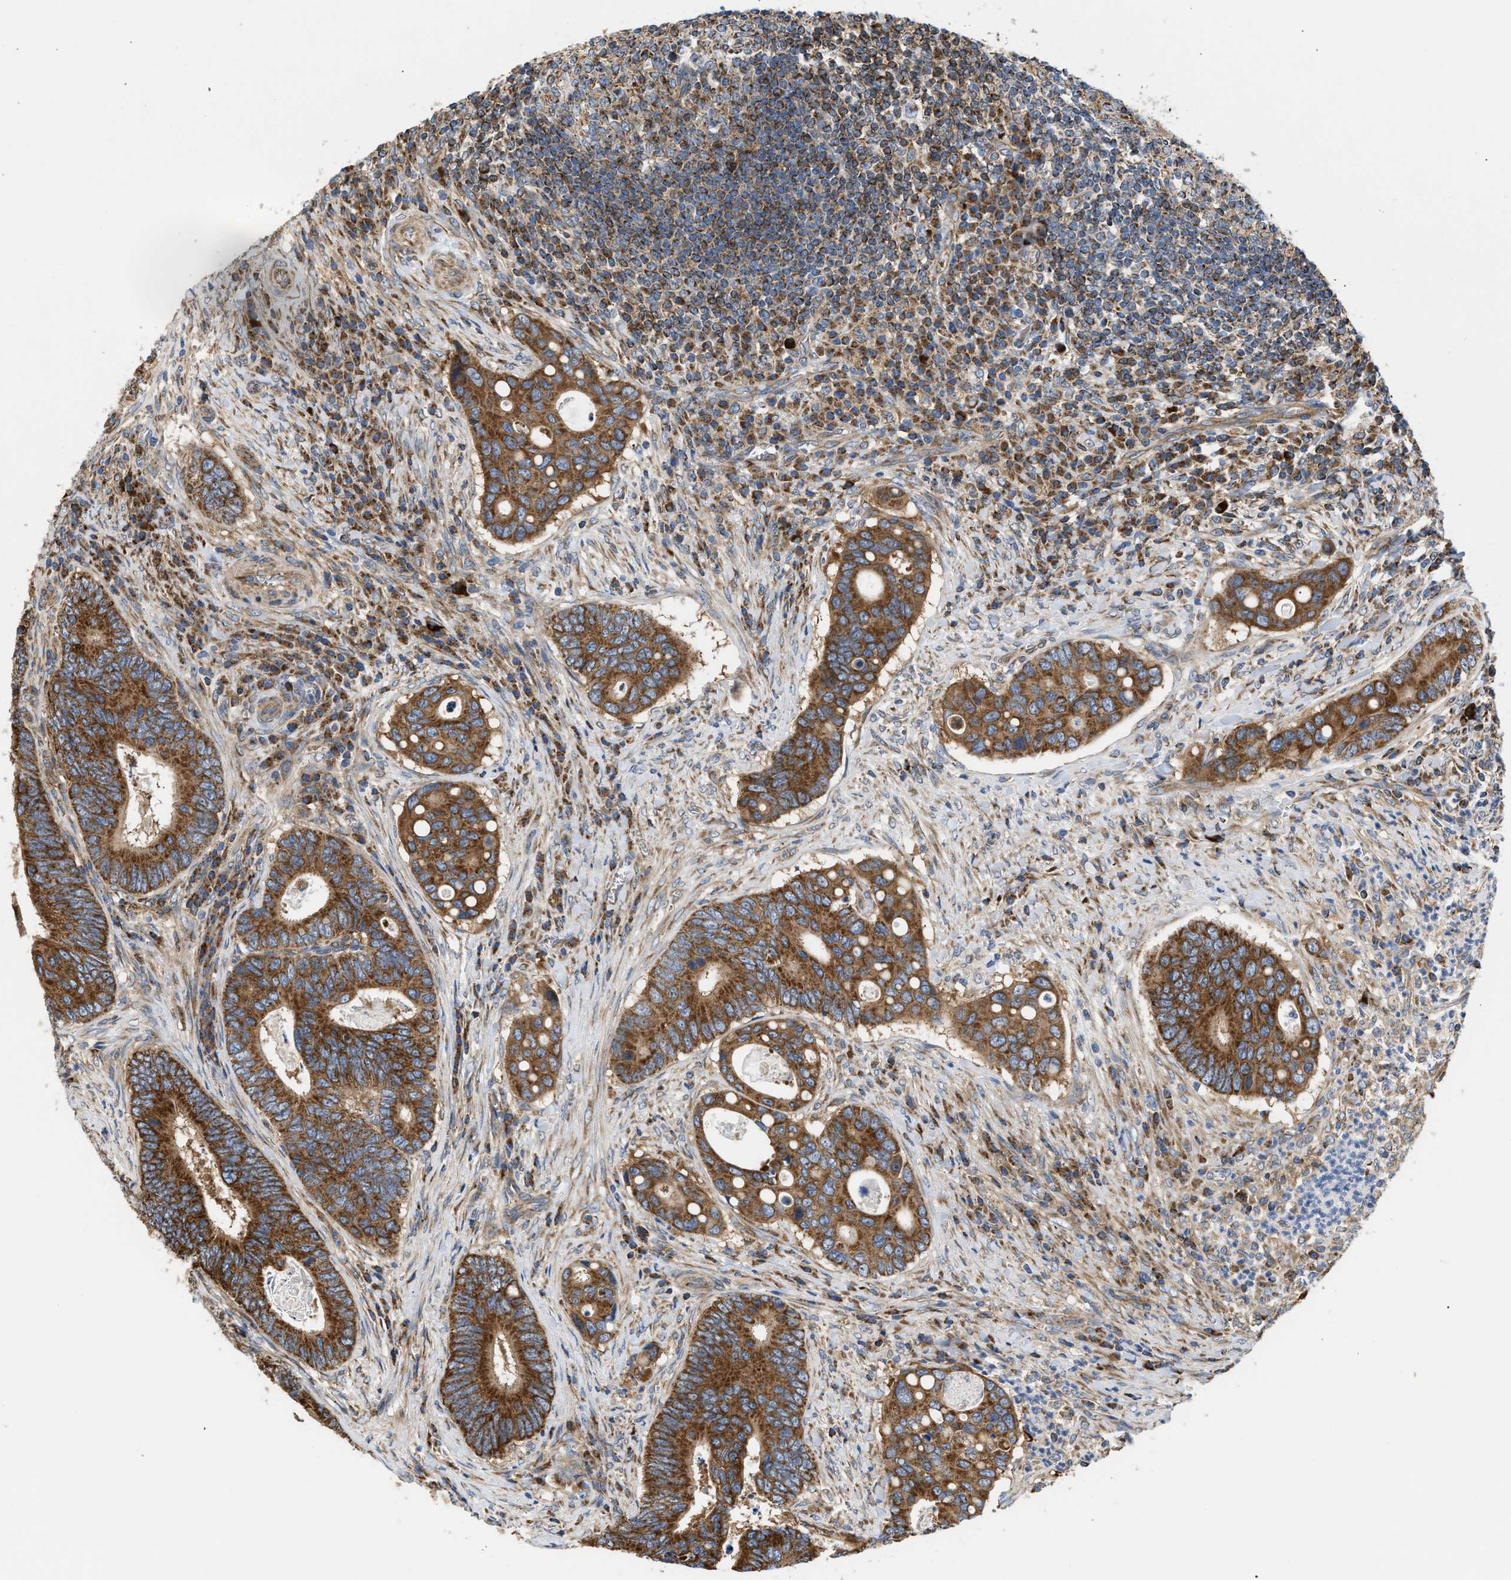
{"staining": {"intensity": "strong", "quantity": ">75%", "location": "cytoplasmic/membranous"}, "tissue": "colorectal cancer", "cell_type": "Tumor cells", "image_type": "cancer", "snomed": [{"axis": "morphology", "description": "Inflammation, NOS"}, {"axis": "morphology", "description": "Adenocarcinoma, NOS"}, {"axis": "topography", "description": "Colon"}], "caption": "This histopathology image demonstrates colorectal cancer (adenocarcinoma) stained with immunohistochemistry (IHC) to label a protein in brown. The cytoplasmic/membranous of tumor cells show strong positivity for the protein. Nuclei are counter-stained blue.", "gene": "OPTN", "patient": {"sex": "male", "age": 72}}